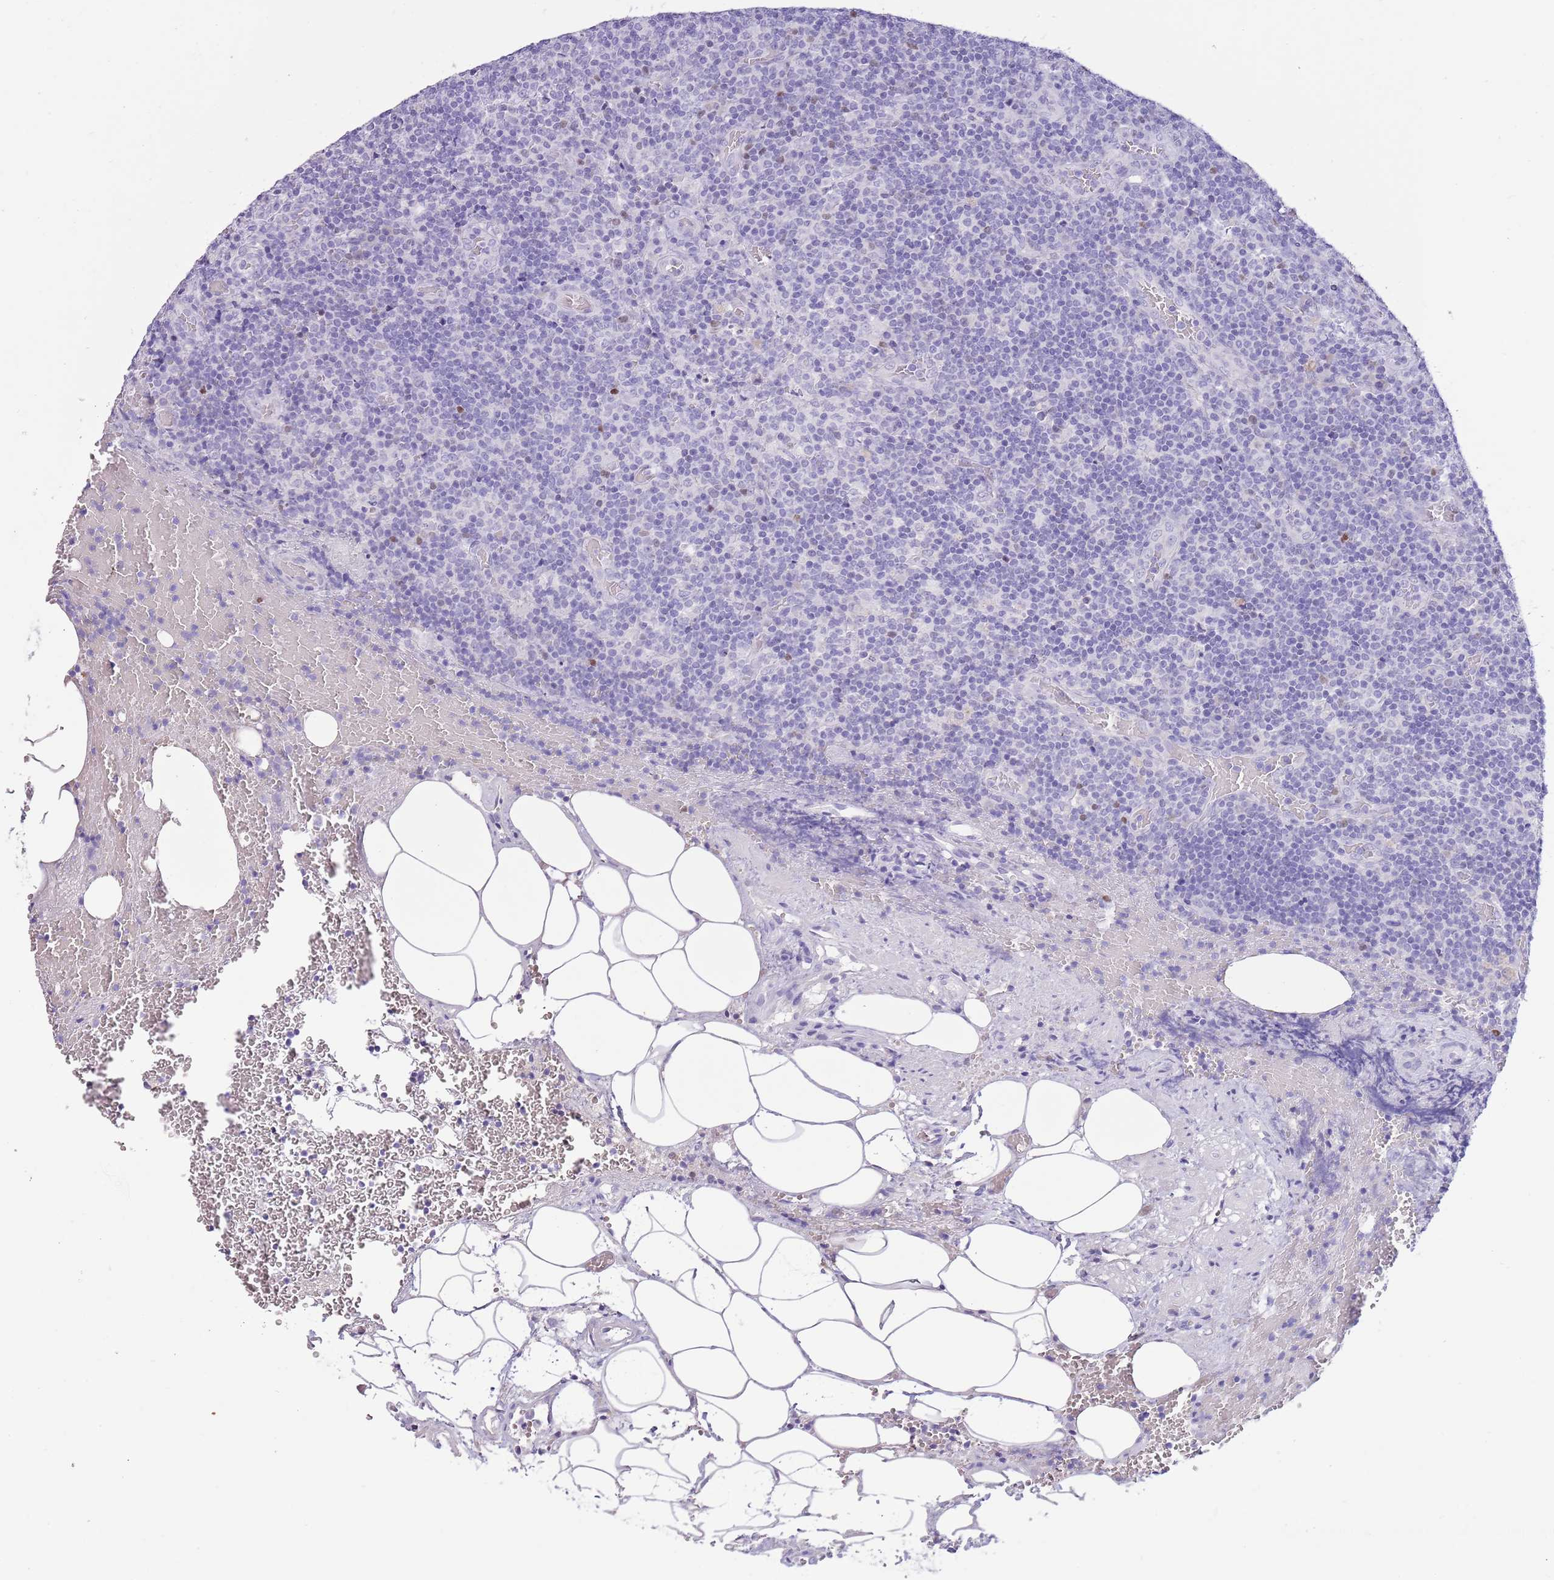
{"staining": {"intensity": "moderate", "quantity": "<25%", "location": "nuclear"}, "tissue": "lymph node", "cell_type": "Germinal center cells", "image_type": "normal", "snomed": [{"axis": "morphology", "description": "Normal tissue, NOS"}, {"axis": "topography", "description": "Lymph node"}], "caption": "IHC (DAB (3,3'-diaminobenzidine)) staining of benign lymph node reveals moderate nuclear protein staining in about <25% of germinal center cells. (Brightfield microscopy of DAB IHC at high magnification).", "gene": "TOX2", "patient": {"sex": "male", "age": 58}}